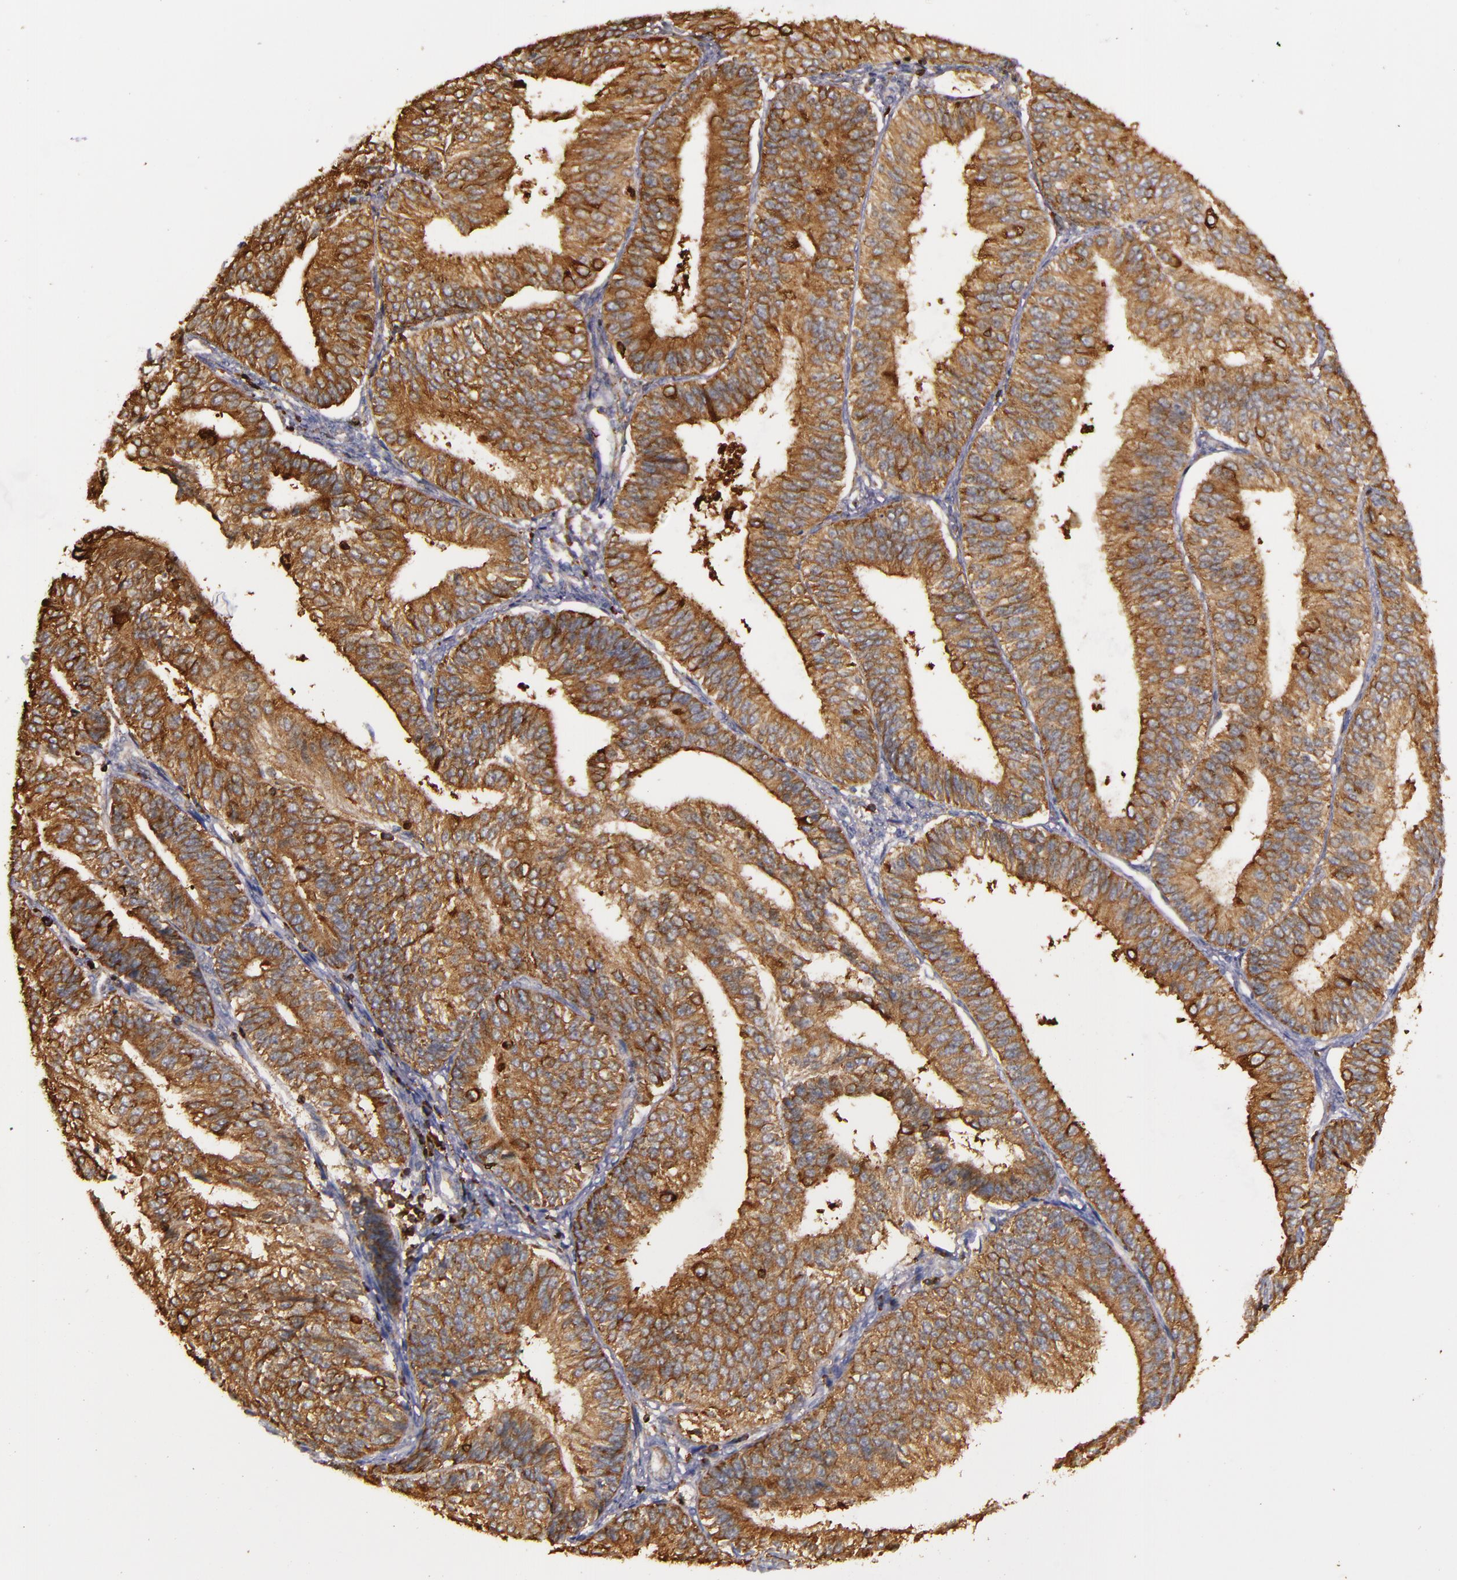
{"staining": {"intensity": "strong", "quantity": ">75%", "location": "cytoplasmic/membranous"}, "tissue": "endometrial cancer", "cell_type": "Tumor cells", "image_type": "cancer", "snomed": [{"axis": "morphology", "description": "Adenocarcinoma, NOS"}, {"axis": "topography", "description": "Endometrium"}], "caption": "Immunohistochemistry (DAB (3,3'-diaminobenzidine)) staining of endometrial adenocarcinoma reveals strong cytoplasmic/membranous protein positivity in about >75% of tumor cells.", "gene": "SLC9A3R1", "patient": {"sex": "female", "age": 55}}